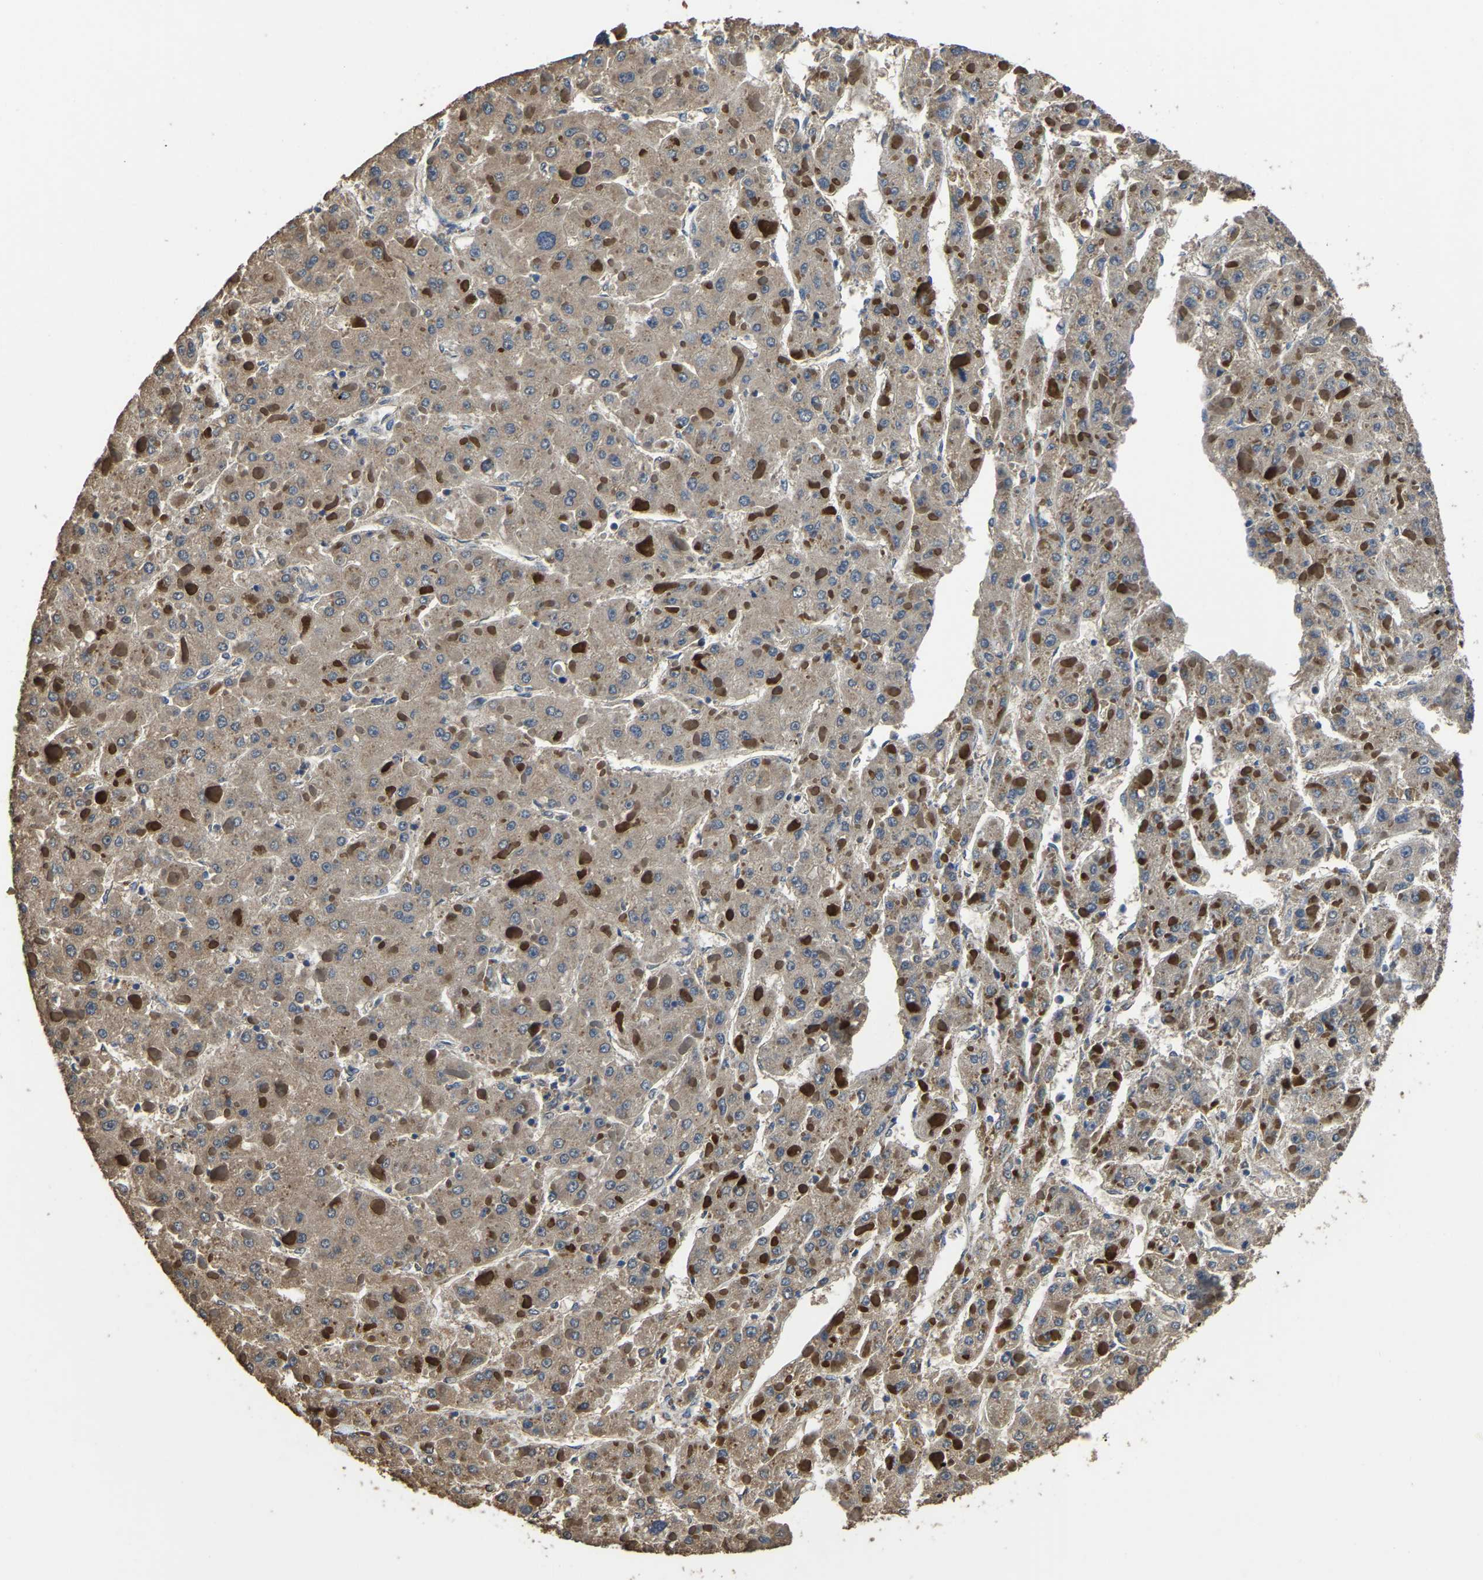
{"staining": {"intensity": "moderate", "quantity": ">75%", "location": "cytoplasmic/membranous"}, "tissue": "liver cancer", "cell_type": "Tumor cells", "image_type": "cancer", "snomed": [{"axis": "morphology", "description": "Carcinoma, Hepatocellular, NOS"}, {"axis": "topography", "description": "Liver"}], "caption": "The image shows staining of liver cancer, revealing moderate cytoplasmic/membranous protein expression (brown color) within tumor cells.", "gene": "DFFA", "patient": {"sex": "female", "age": 73}}